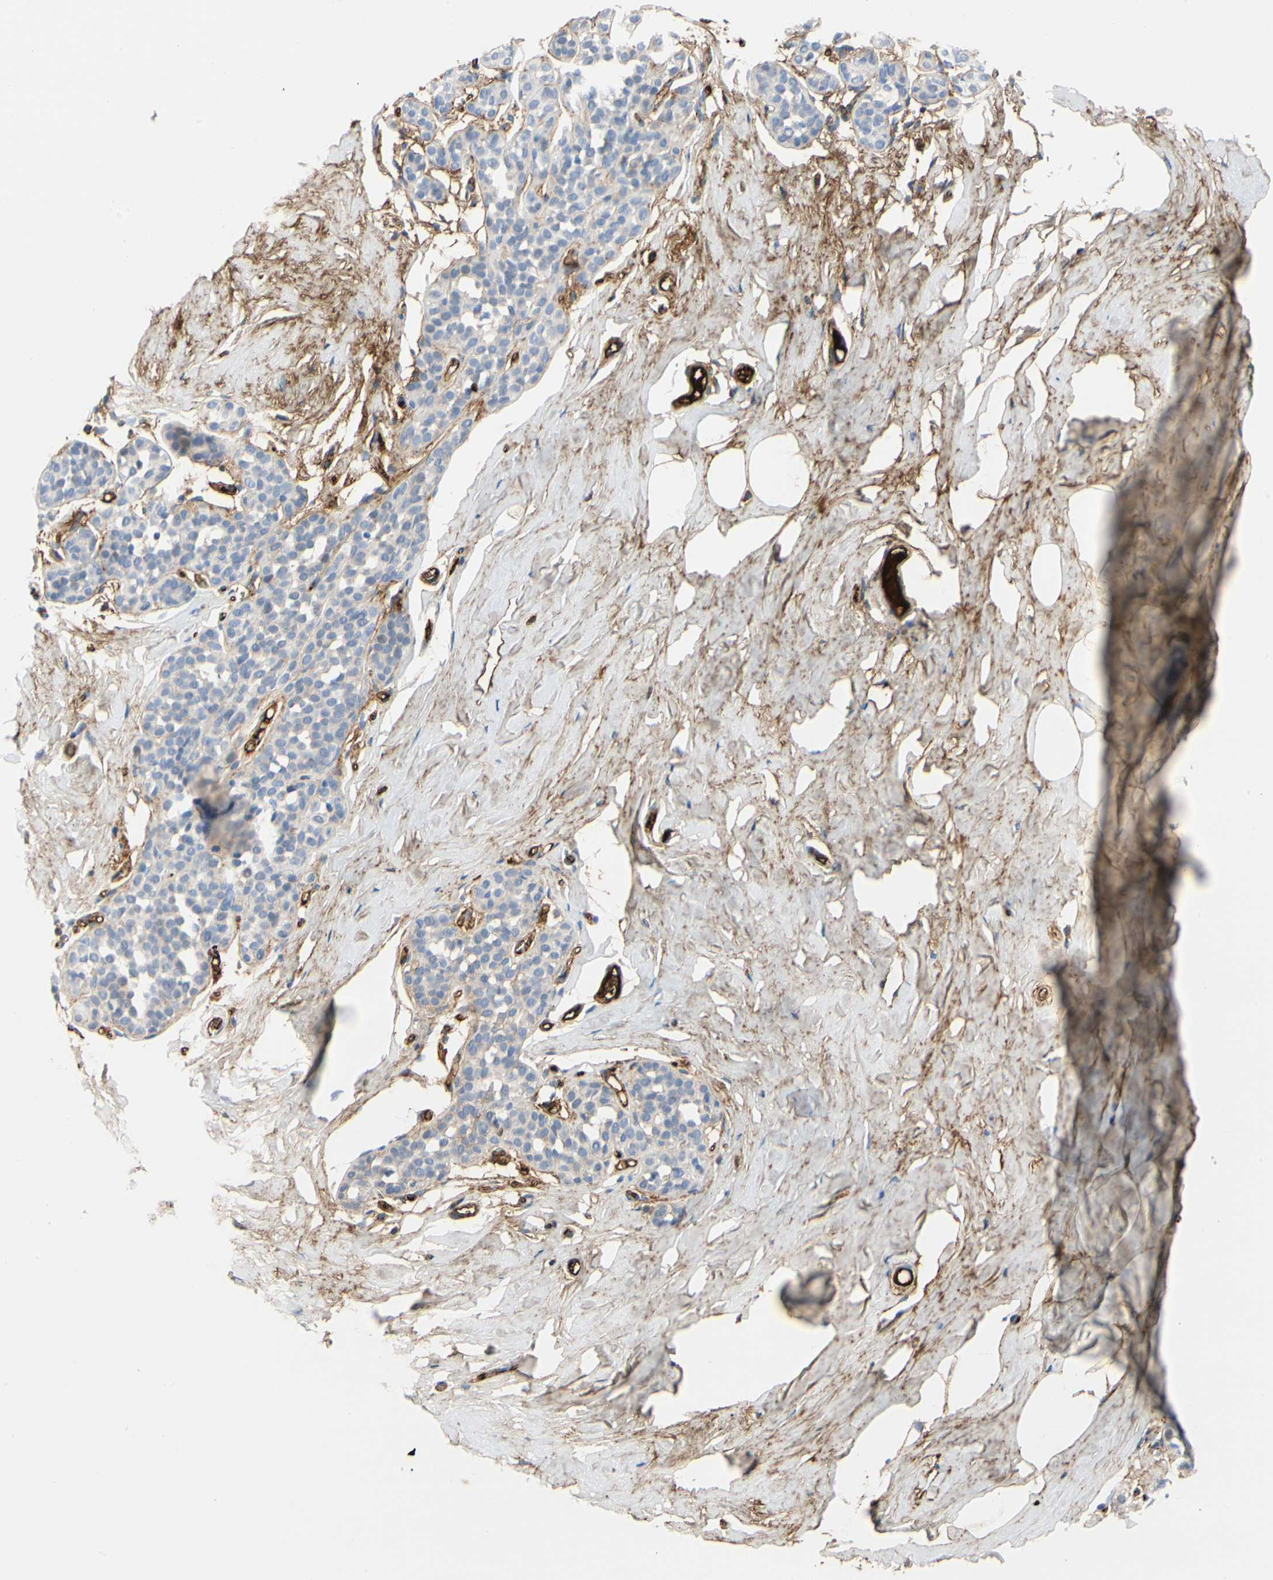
{"staining": {"intensity": "moderate", "quantity": "<25%", "location": "cytoplasmic/membranous"}, "tissue": "breast", "cell_type": "Adipocytes", "image_type": "normal", "snomed": [{"axis": "morphology", "description": "Normal tissue, NOS"}, {"axis": "topography", "description": "Breast"}], "caption": "Moderate cytoplasmic/membranous staining is seen in about <25% of adipocytes in normal breast.", "gene": "FGB", "patient": {"sex": "female", "age": 75}}